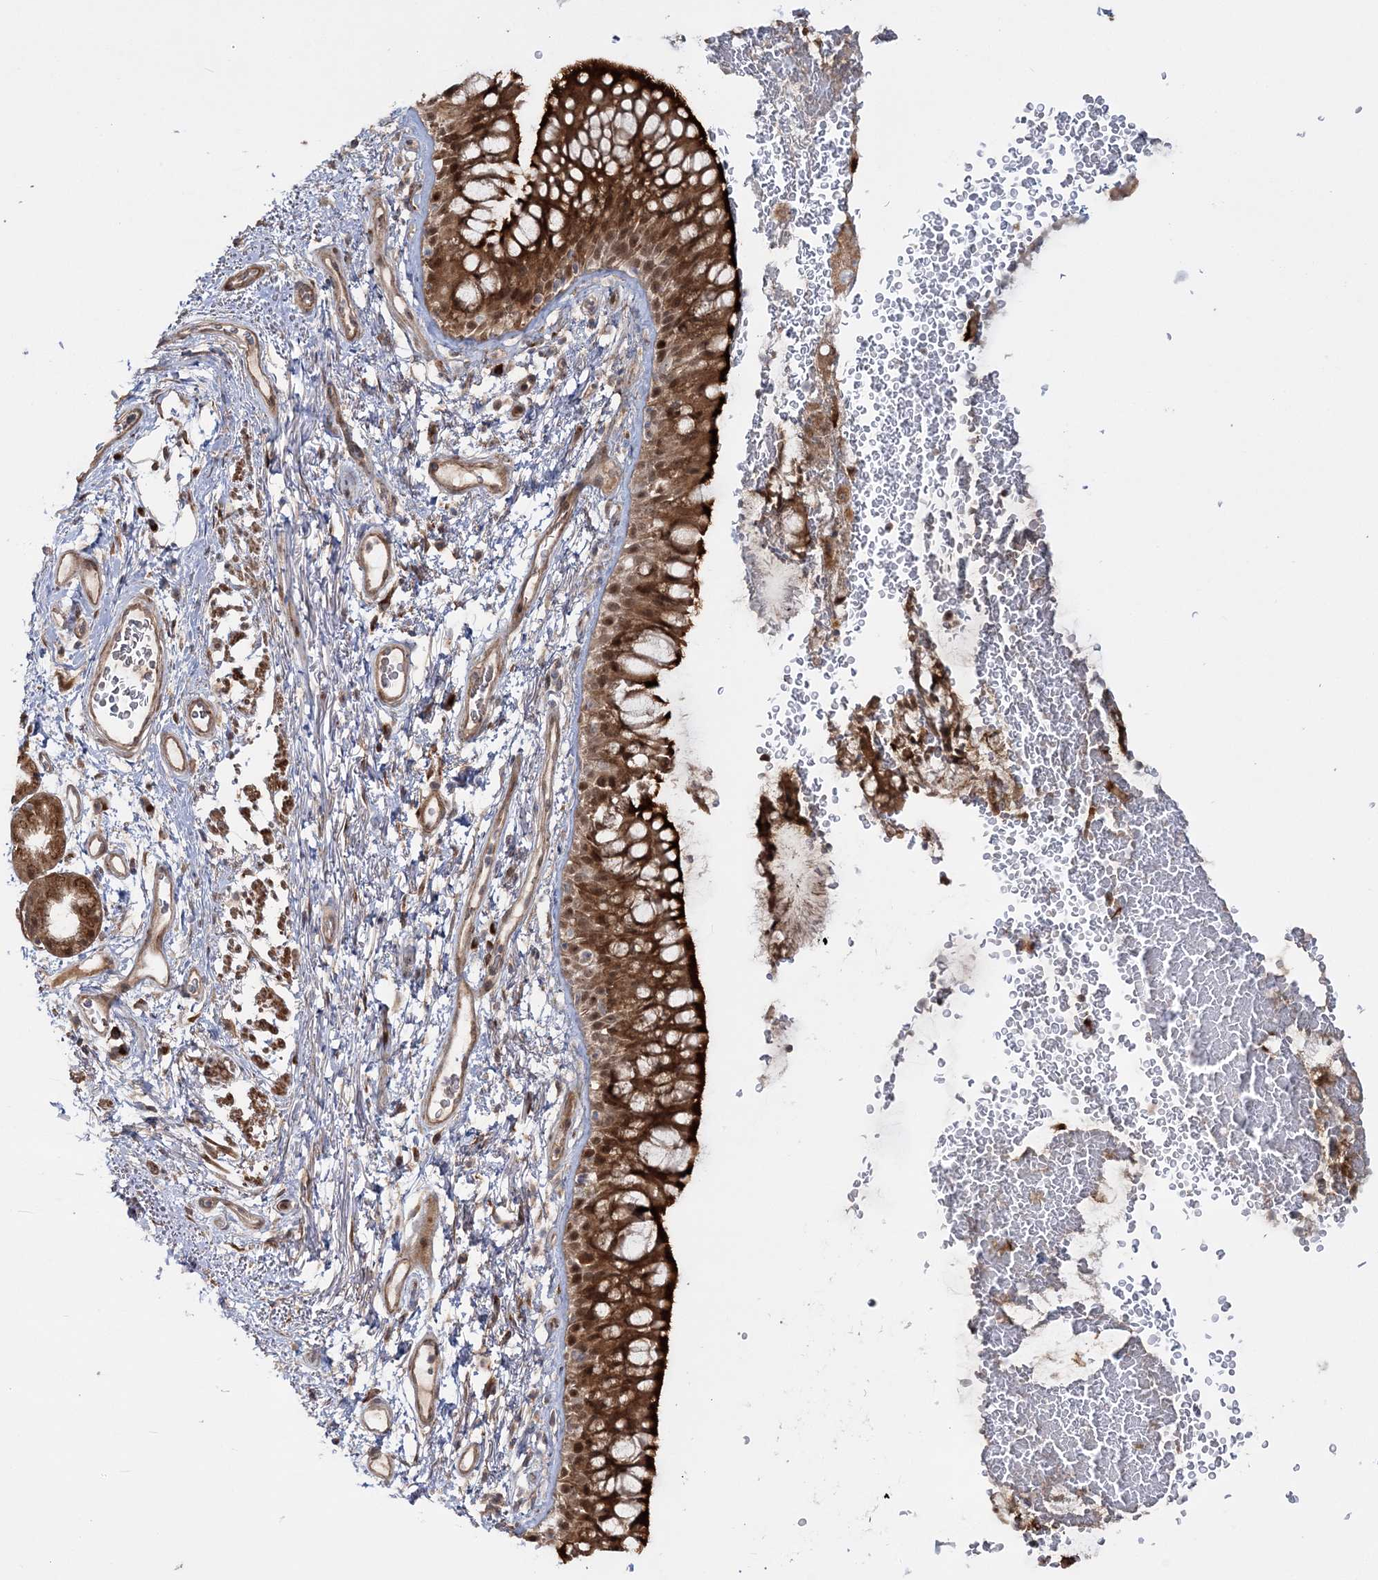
{"staining": {"intensity": "strong", "quantity": ">75%", "location": "cytoplasmic/membranous,nuclear"}, "tissue": "bronchus", "cell_type": "Respiratory epithelial cells", "image_type": "normal", "snomed": [{"axis": "morphology", "description": "Normal tissue, NOS"}, {"axis": "topography", "description": "Cartilage tissue"}, {"axis": "topography", "description": "Bronchus"}], "caption": "Protein expression analysis of unremarkable human bronchus reveals strong cytoplasmic/membranous,nuclear expression in about >75% of respiratory epithelial cells.", "gene": "MOCS2", "patient": {"sex": "female", "age": 73}}